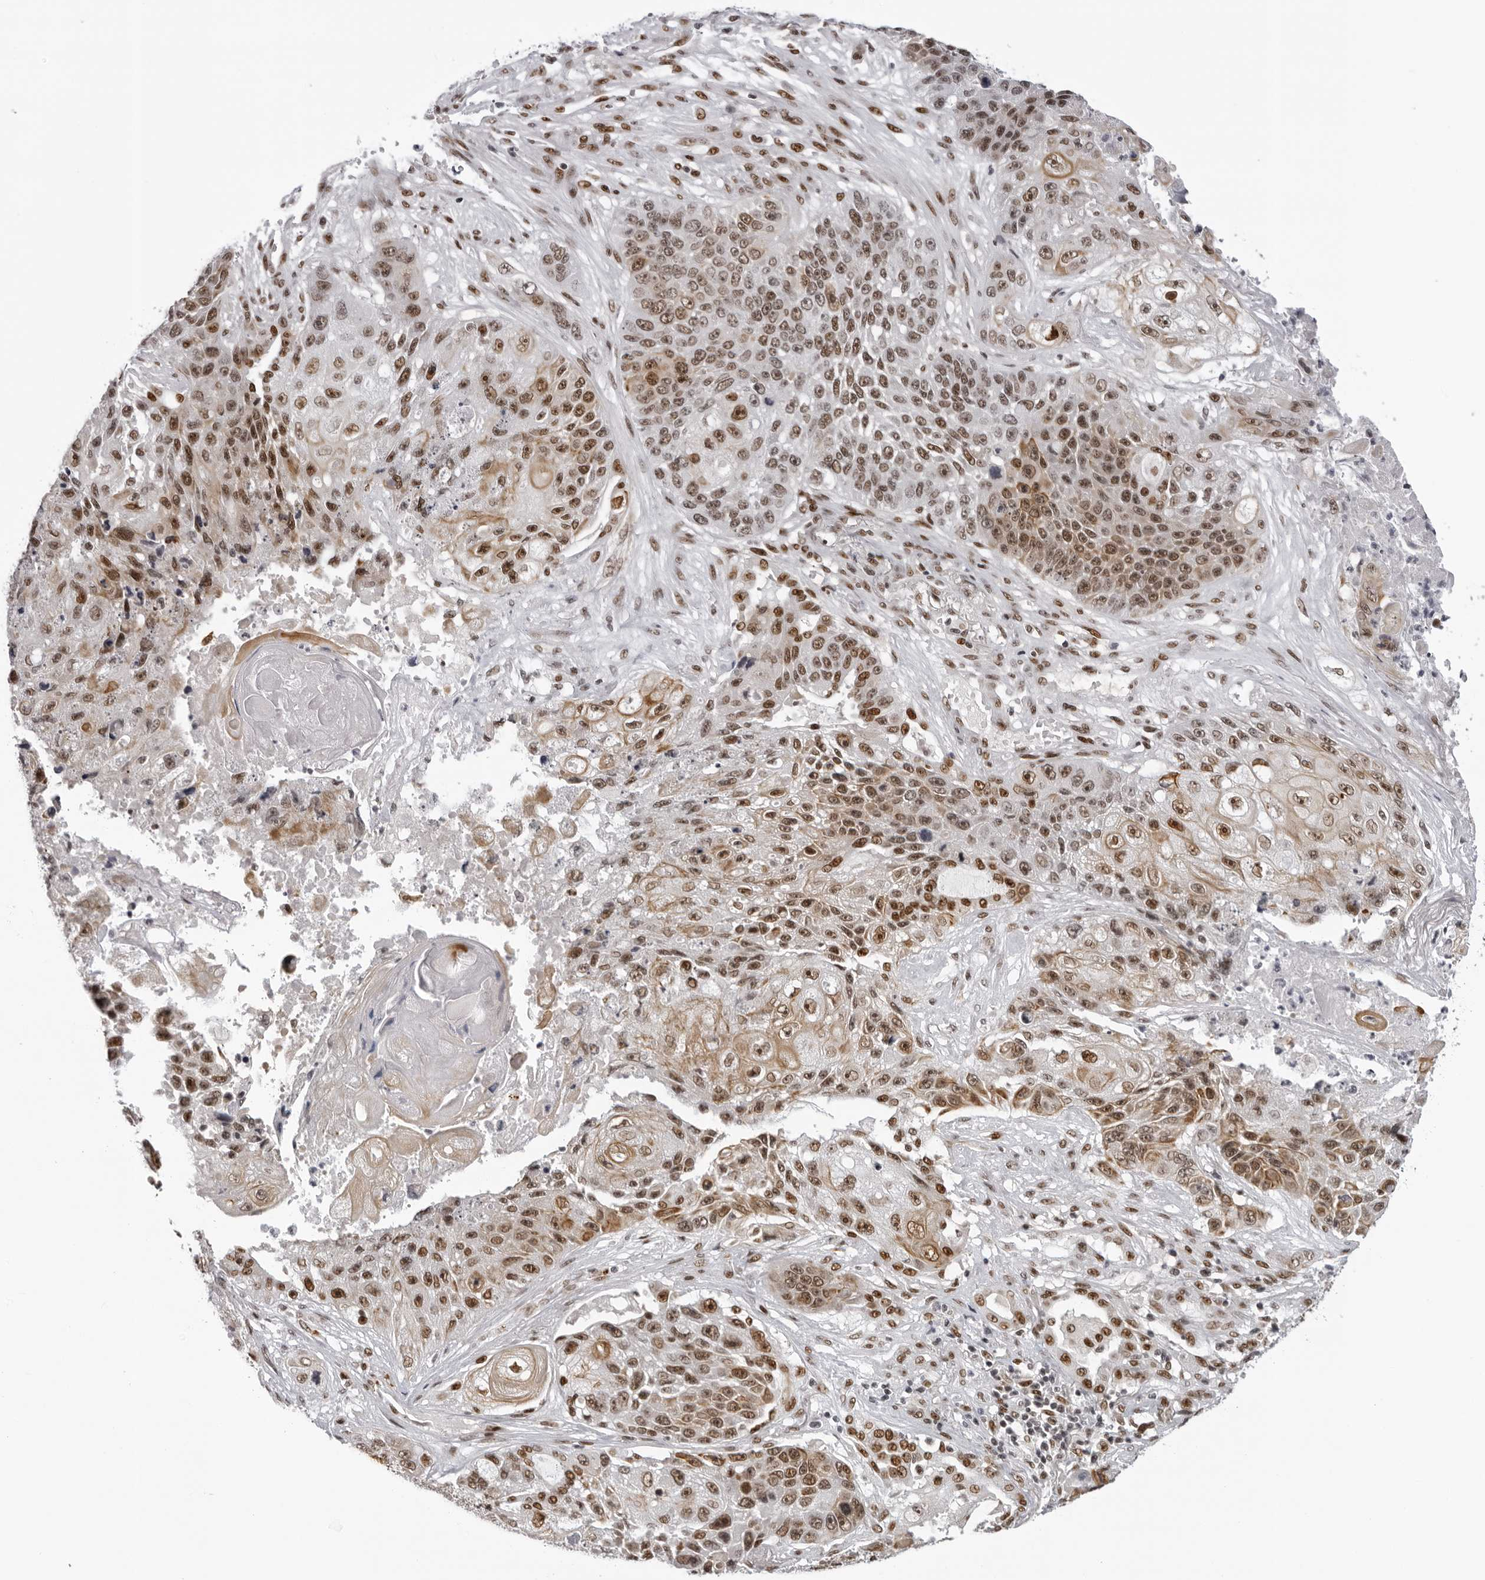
{"staining": {"intensity": "moderate", "quantity": ">75%", "location": "nuclear"}, "tissue": "lung cancer", "cell_type": "Tumor cells", "image_type": "cancer", "snomed": [{"axis": "morphology", "description": "Squamous cell carcinoma, NOS"}, {"axis": "topography", "description": "Lung"}], "caption": "This is a photomicrograph of immunohistochemistry (IHC) staining of lung cancer (squamous cell carcinoma), which shows moderate positivity in the nuclear of tumor cells.", "gene": "HEXIM2", "patient": {"sex": "male", "age": 61}}